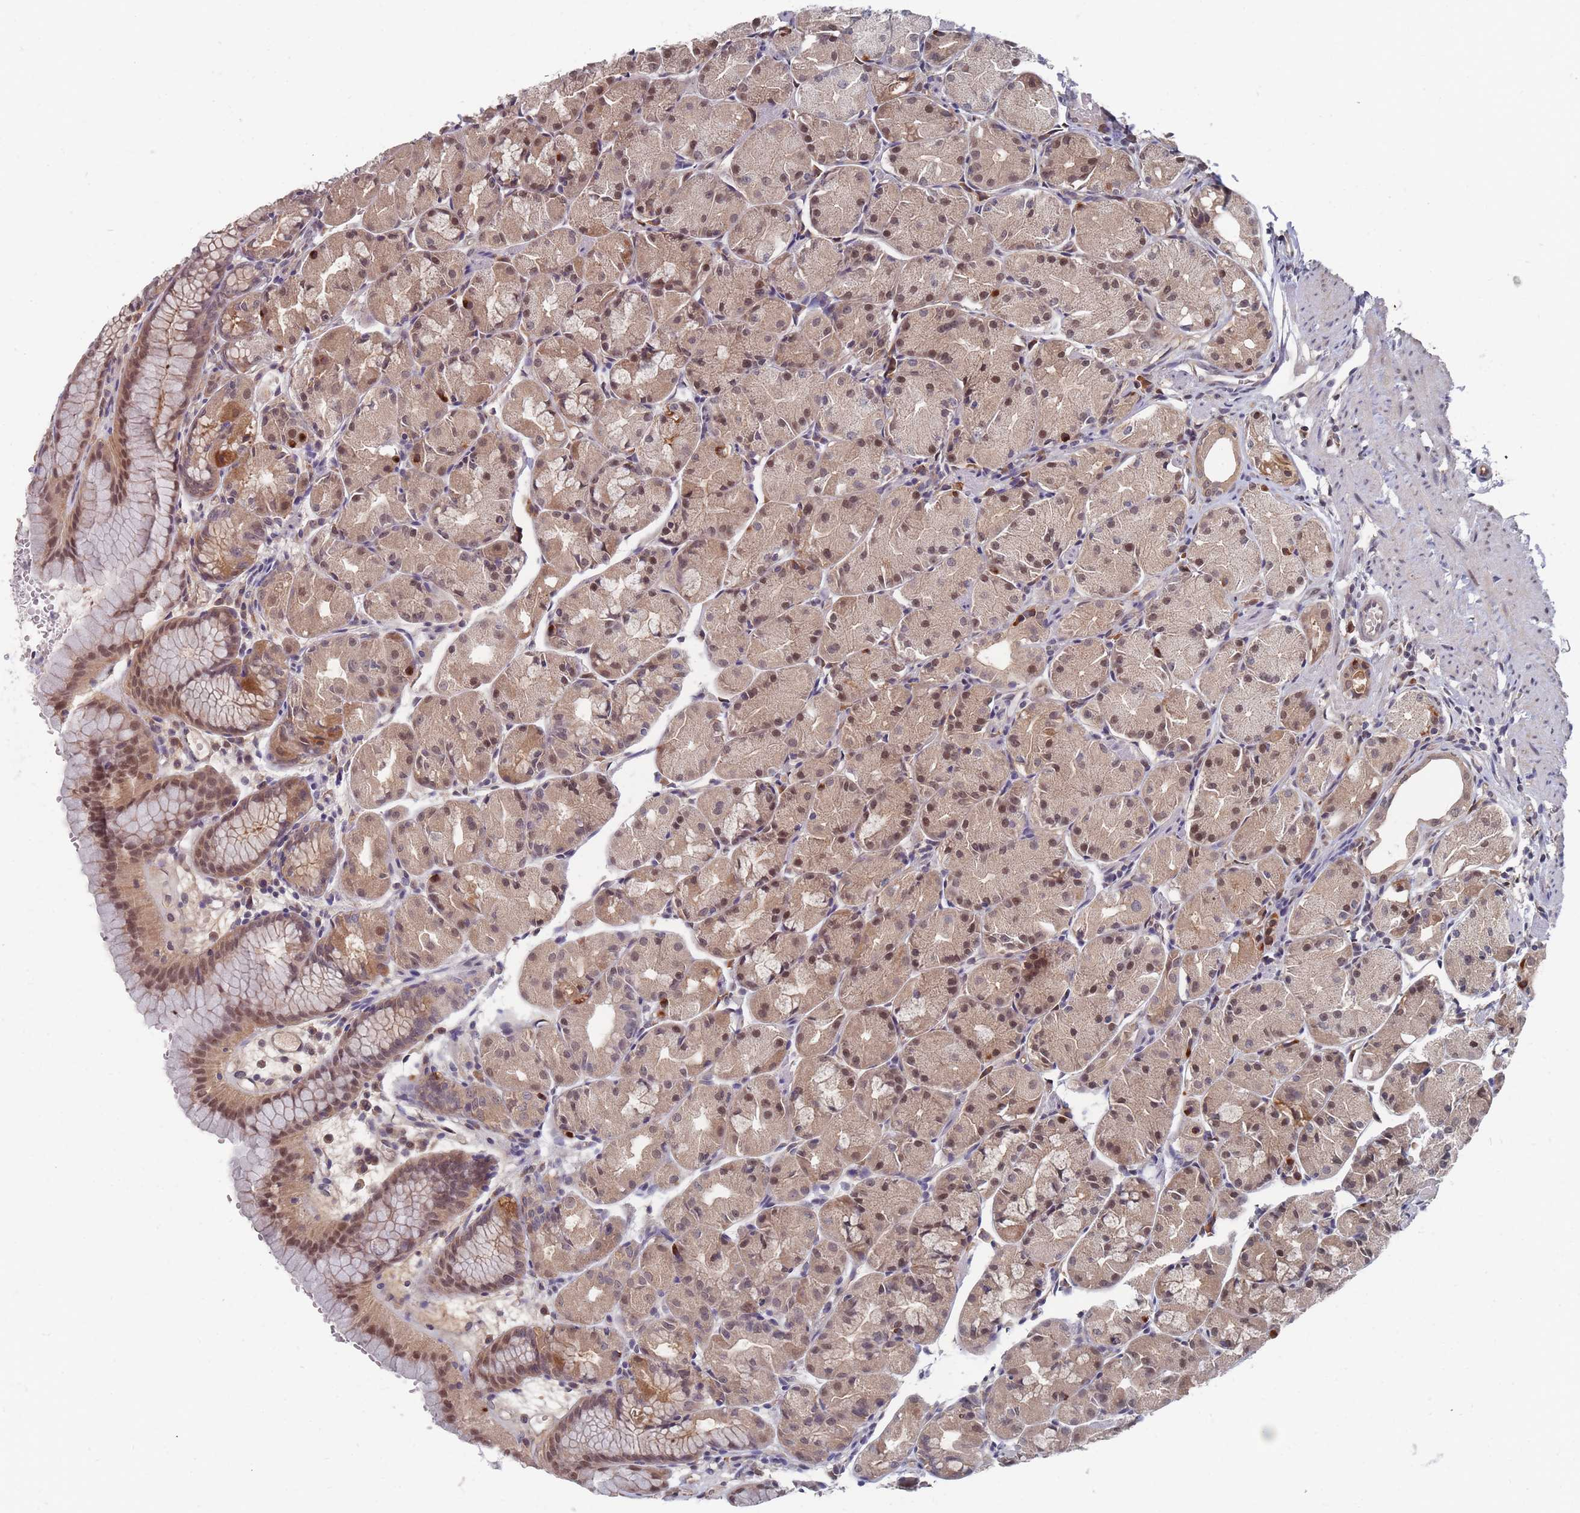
{"staining": {"intensity": "moderate", "quantity": "25%-75%", "location": "cytoplasmic/membranous,nuclear"}, "tissue": "stomach", "cell_type": "Glandular cells", "image_type": "normal", "snomed": [{"axis": "morphology", "description": "Normal tissue, NOS"}, {"axis": "topography", "description": "Stomach, upper"}], "caption": "A brown stain labels moderate cytoplasmic/membranous,nuclear staining of a protein in glandular cells of benign human stomach.", "gene": "NKD1", "patient": {"sex": "male", "age": 47}}